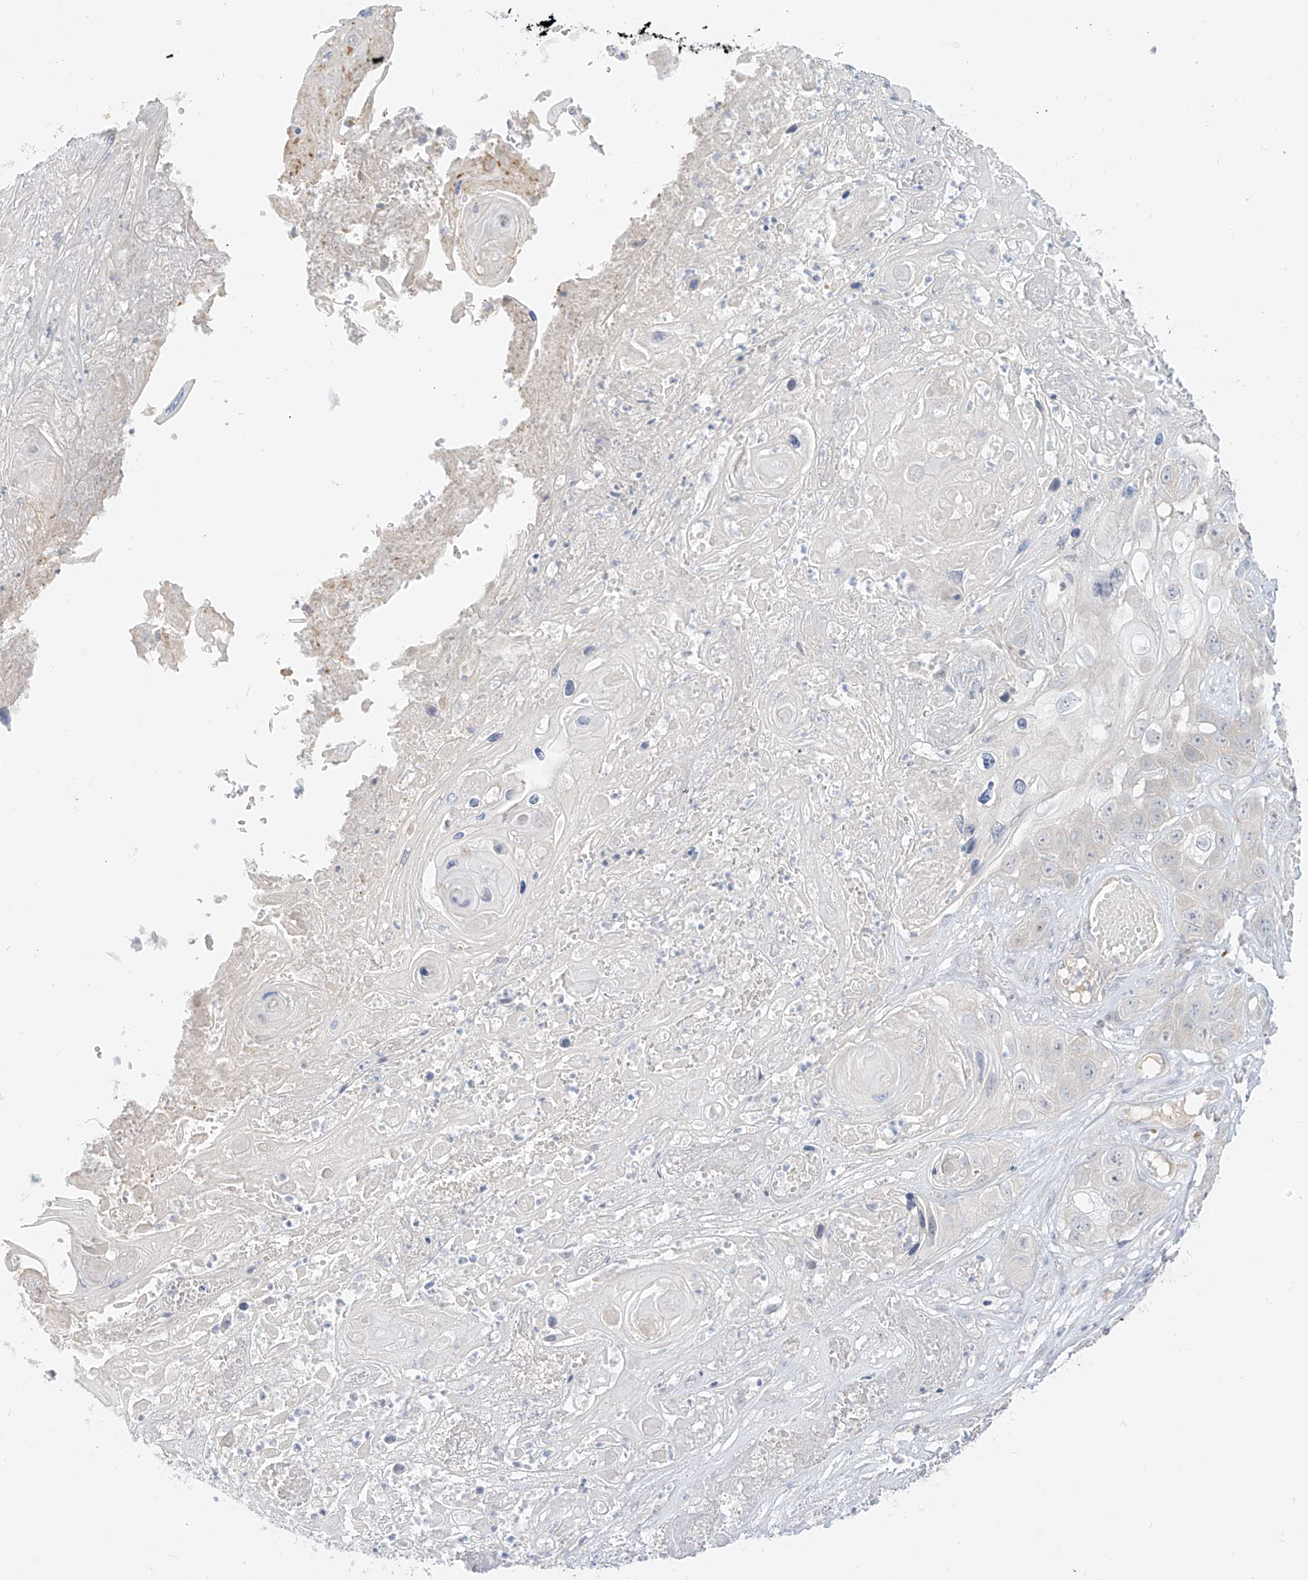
{"staining": {"intensity": "negative", "quantity": "none", "location": "none"}, "tissue": "skin cancer", "cell_type": "Tumor cells", "image_type": "cancer", "snomed": [{"axis": "morphology", "description": "Squamous cell carcinoma, NOS"}, {"axis": "topography", "description": "Skin"}], "caption": "Immunohistochemical staining of skin squamous cell carcinoma displays no significant expression in tumor cells.", "gene": "C2orf42", "patient": {"sex": "male", "age": 55}}